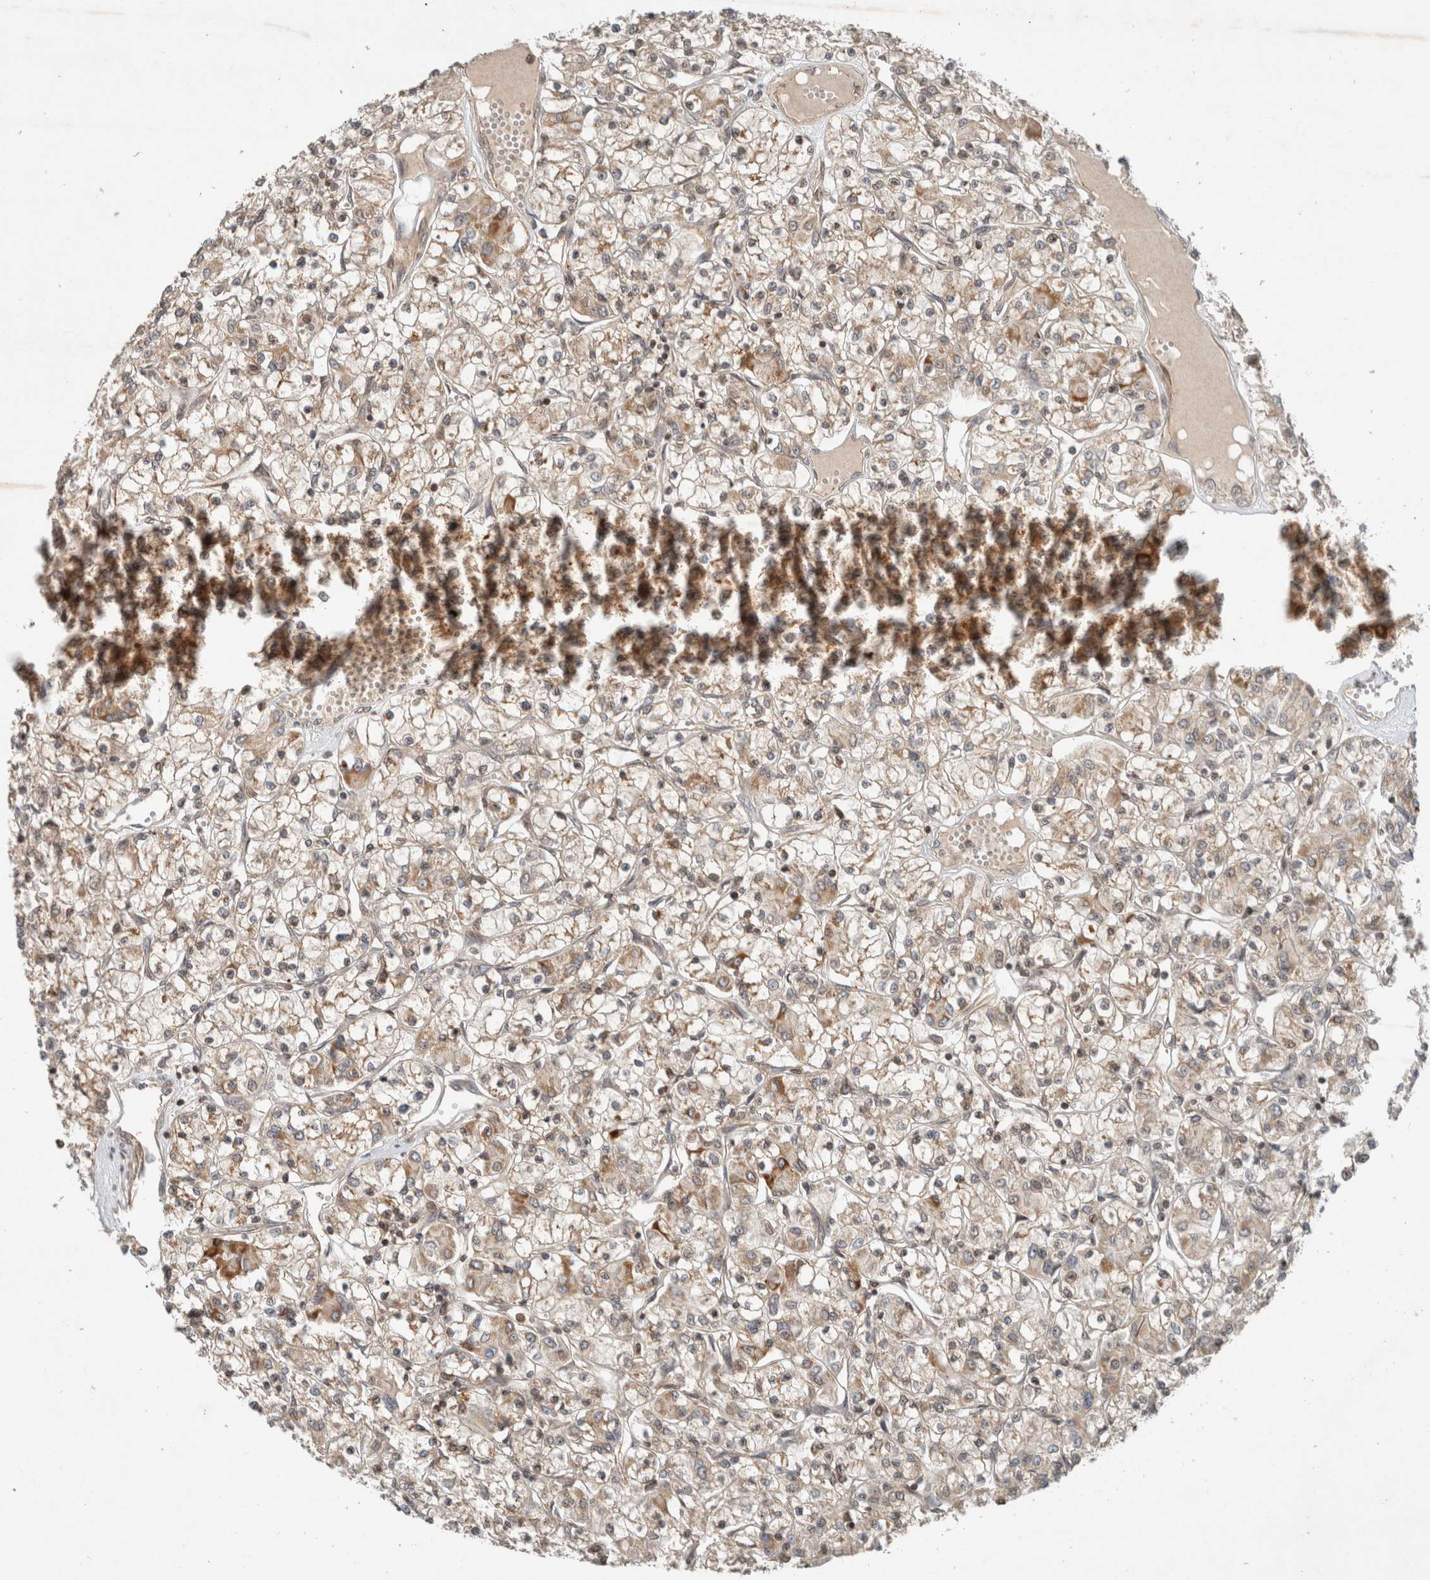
{"staining": {"intensity": "weak", "quantity": ">75%", "location": "cytoplasmic/membranous"}, "tissue": "renal cancer", "cell_type": "Tumor cells", "image_type": "cancer", "snomed": [{"axis": "morphology", "description": "Adenocarcinoma, NOS"}, {"axis": "topography", "description": "Kidney"}], "caption": "Immunohistochemical staining of human adenocarcinoma (renal) demonstrates low levels of weak cytoplasmic/membranous positivity in approximately >75% of tumor cells. (Brightfield microscopy of DAB IHC at high magnification).", "gene": "CAAP1", "patient": {"sex": "female", "age": 59}}